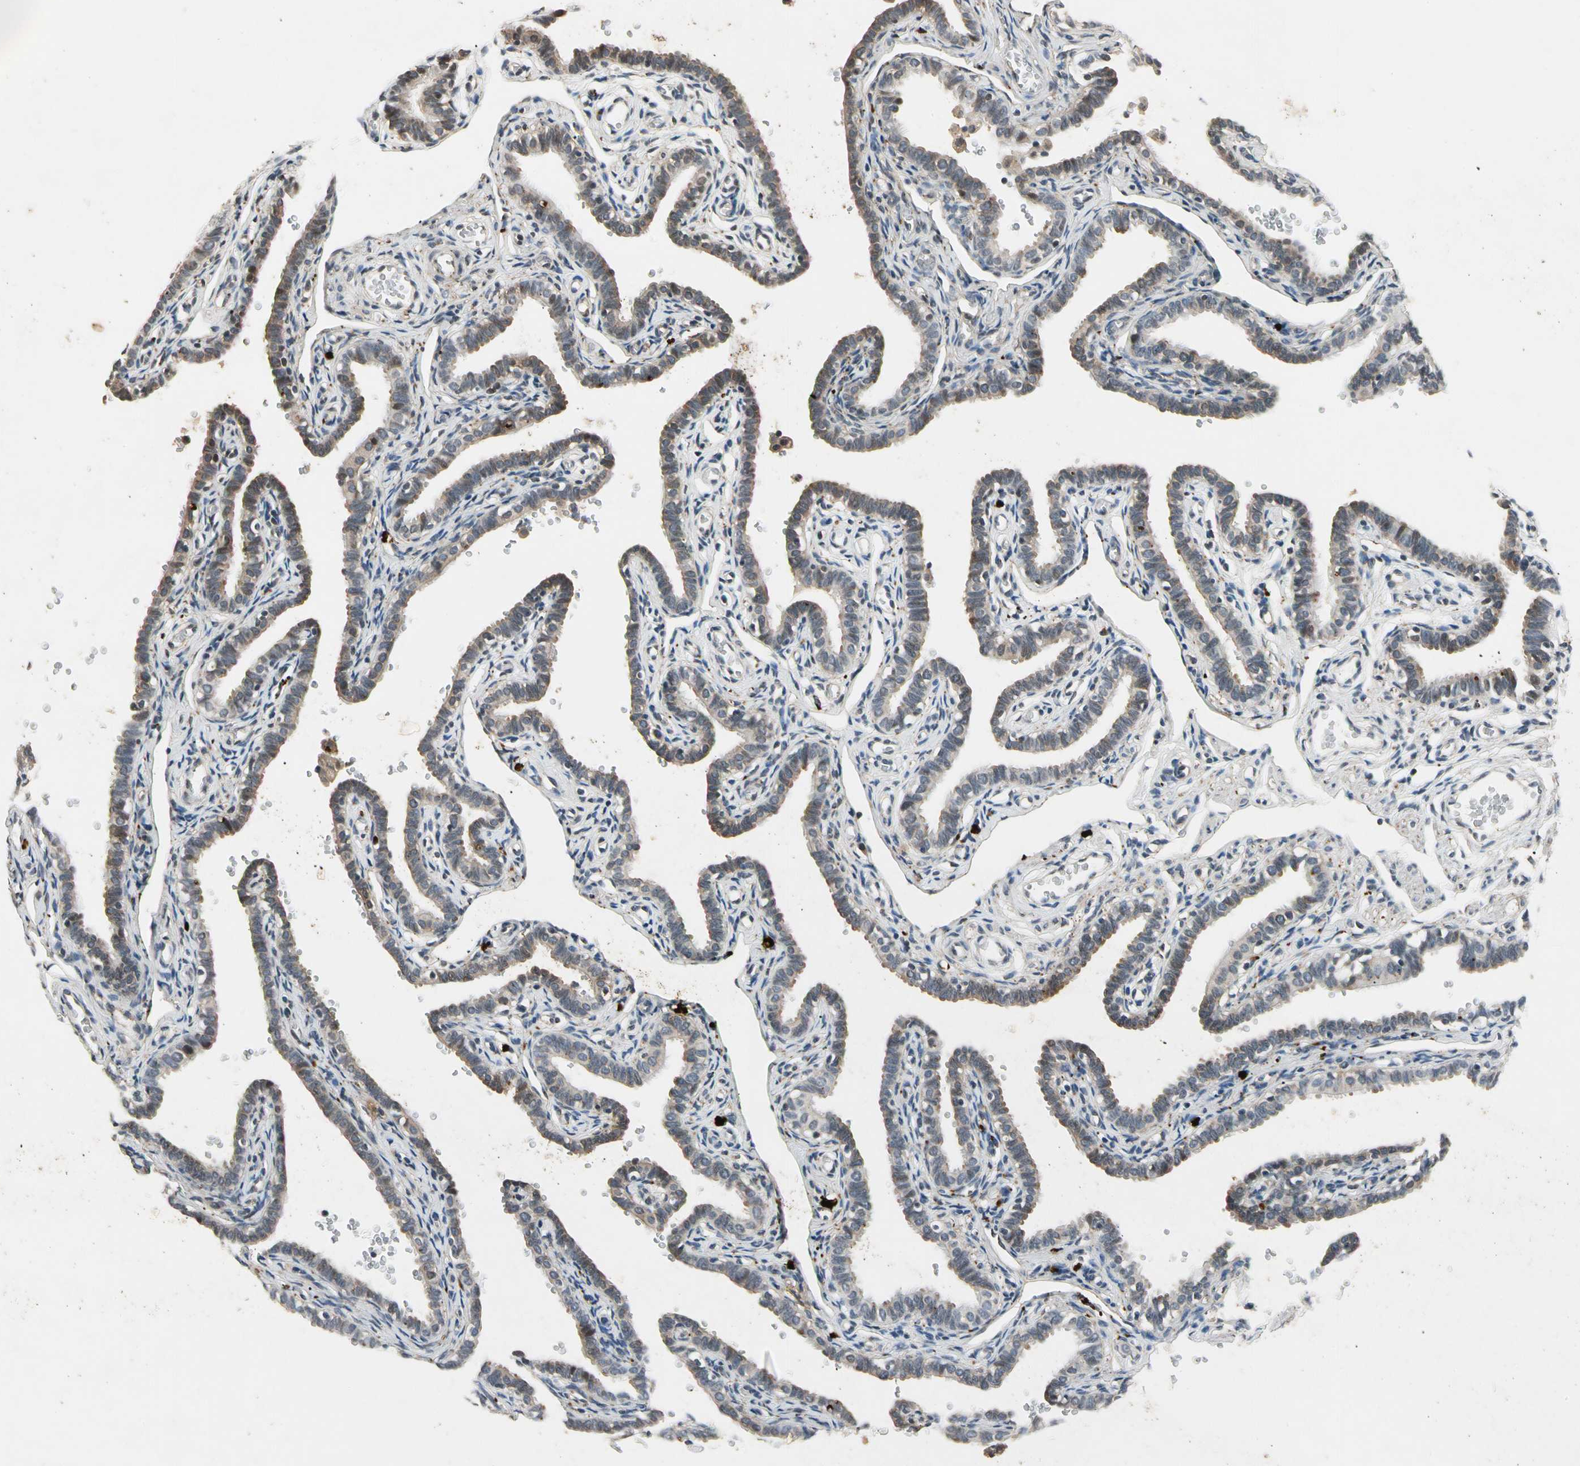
{"staining": {"intensity": "weak", "quantity": "25%-75%", "location": "cytoplasmic/membranous"}, "tissue": "fallopian tube", "cell_type": "Glandular cells", "image_type": "normal", "snomed": [{"axis": "morphology", "description": "Normal tissue, NOS"}, {"axis": "topography", "description": "Fallopian tube"}], "caption": "Immunohistochemistry (DAB) staining of normal human fallopian tube exhibits weak cytoplasmic/membranous protein staining in about 25%-75% of glandular cells. The staining was performed using DAB to visualize the protein expression in brown, while the nuclei were stained in blue with hematoxylin (Magnification: 20x).", "gene": "ROCK2", "patient": {"sex": "female", "age": 35}}